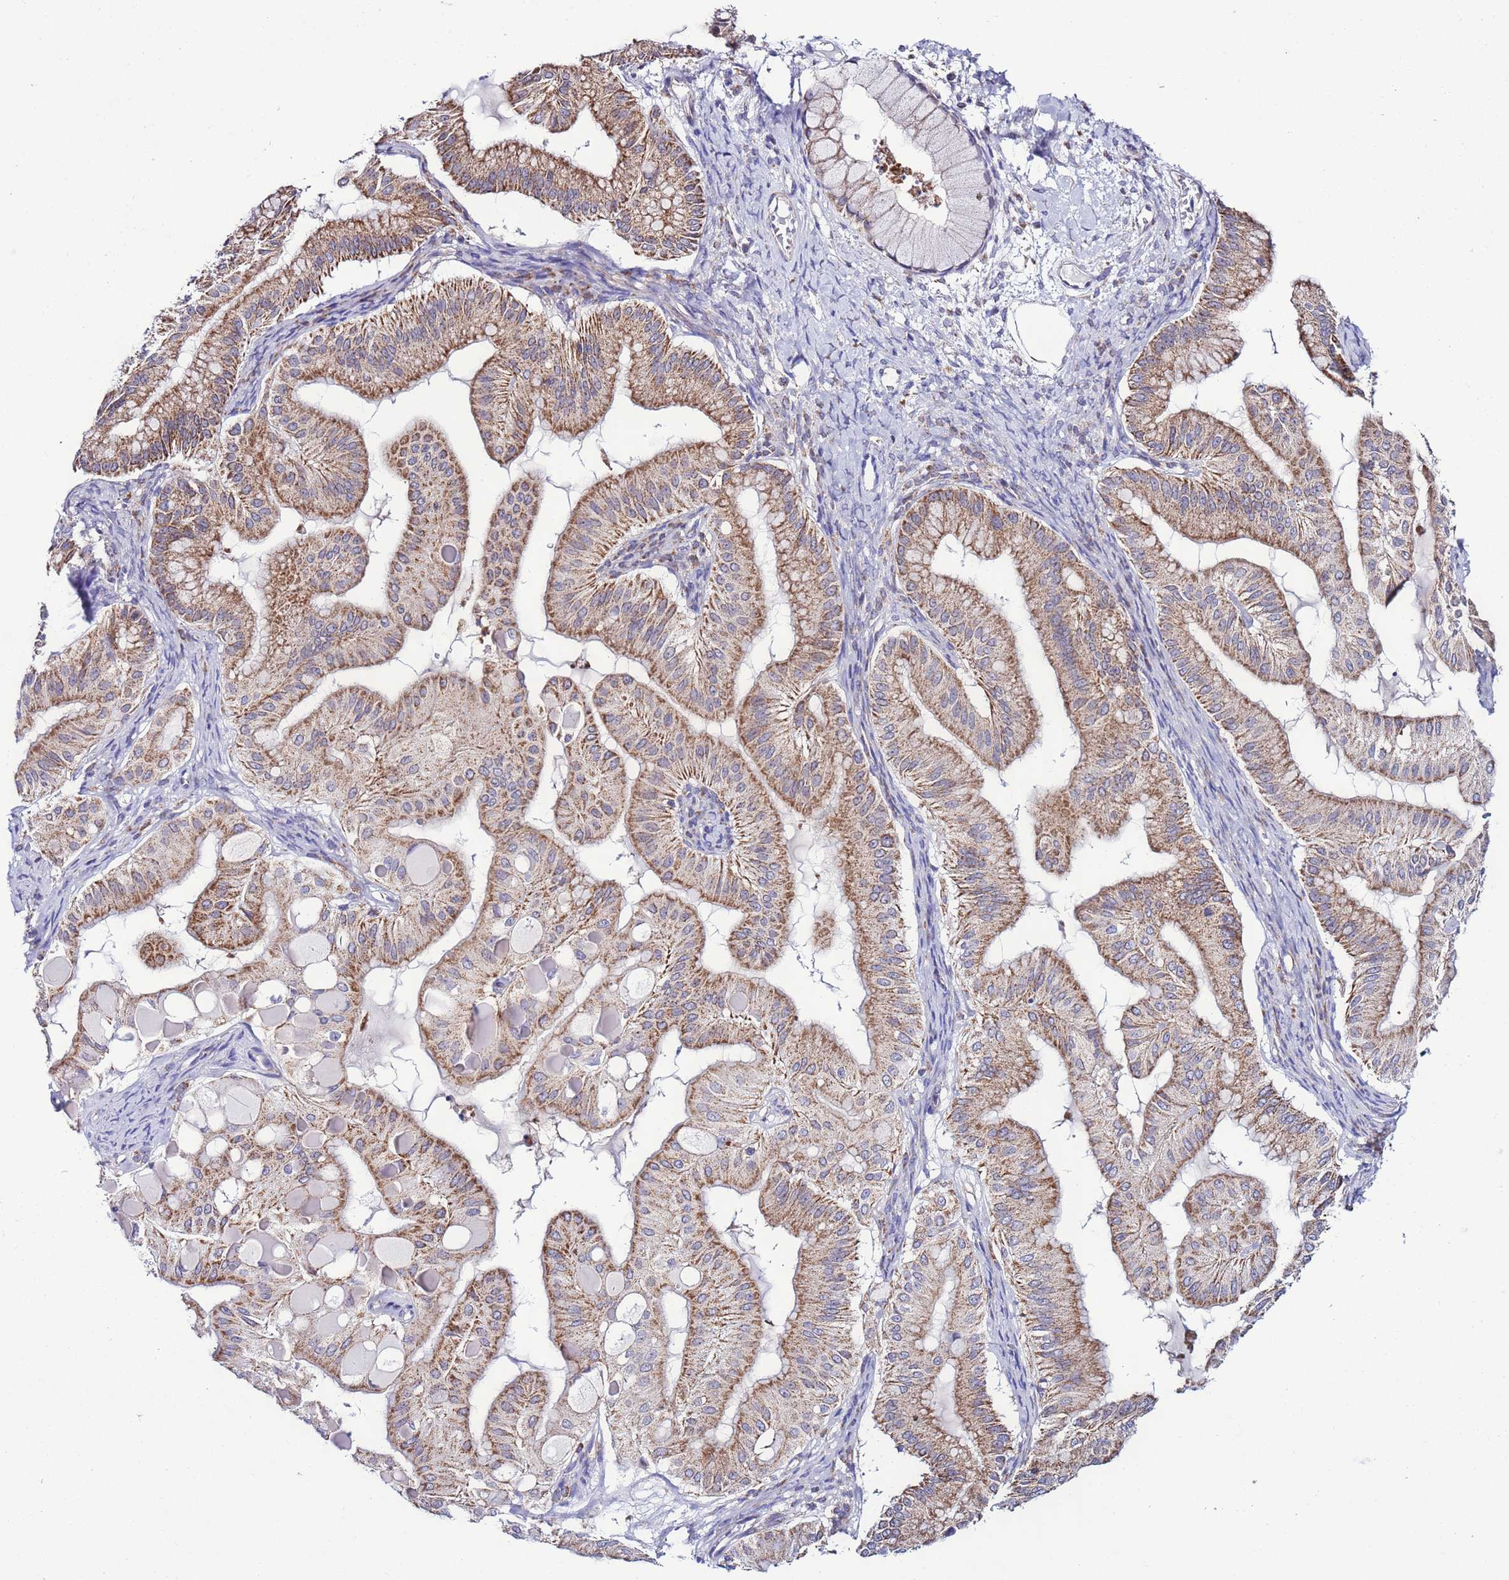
{"staining": {"intensity": "moderate", "quantity": "25%-75%", "location": "cytoplasmic/membranous"}, "tissue": "ovarian cancer", "cell_type": "Tumor cells", "image_type": "cancer", "snomed": [{"axis": "morphology", "description": "Cystadenocarcinoma, mucinous, NOS"}, {"axis": "topography", "description": "Ovary"}], "caption": "Immunohistochemical staining of ovarian cancer demonstrates medium levels of moderate cytoplasmic/membranous positivity in about 25%-75% of tumor cells.", "gene": "UEVLD", "patient": {"sex": "female", "age": 61}}